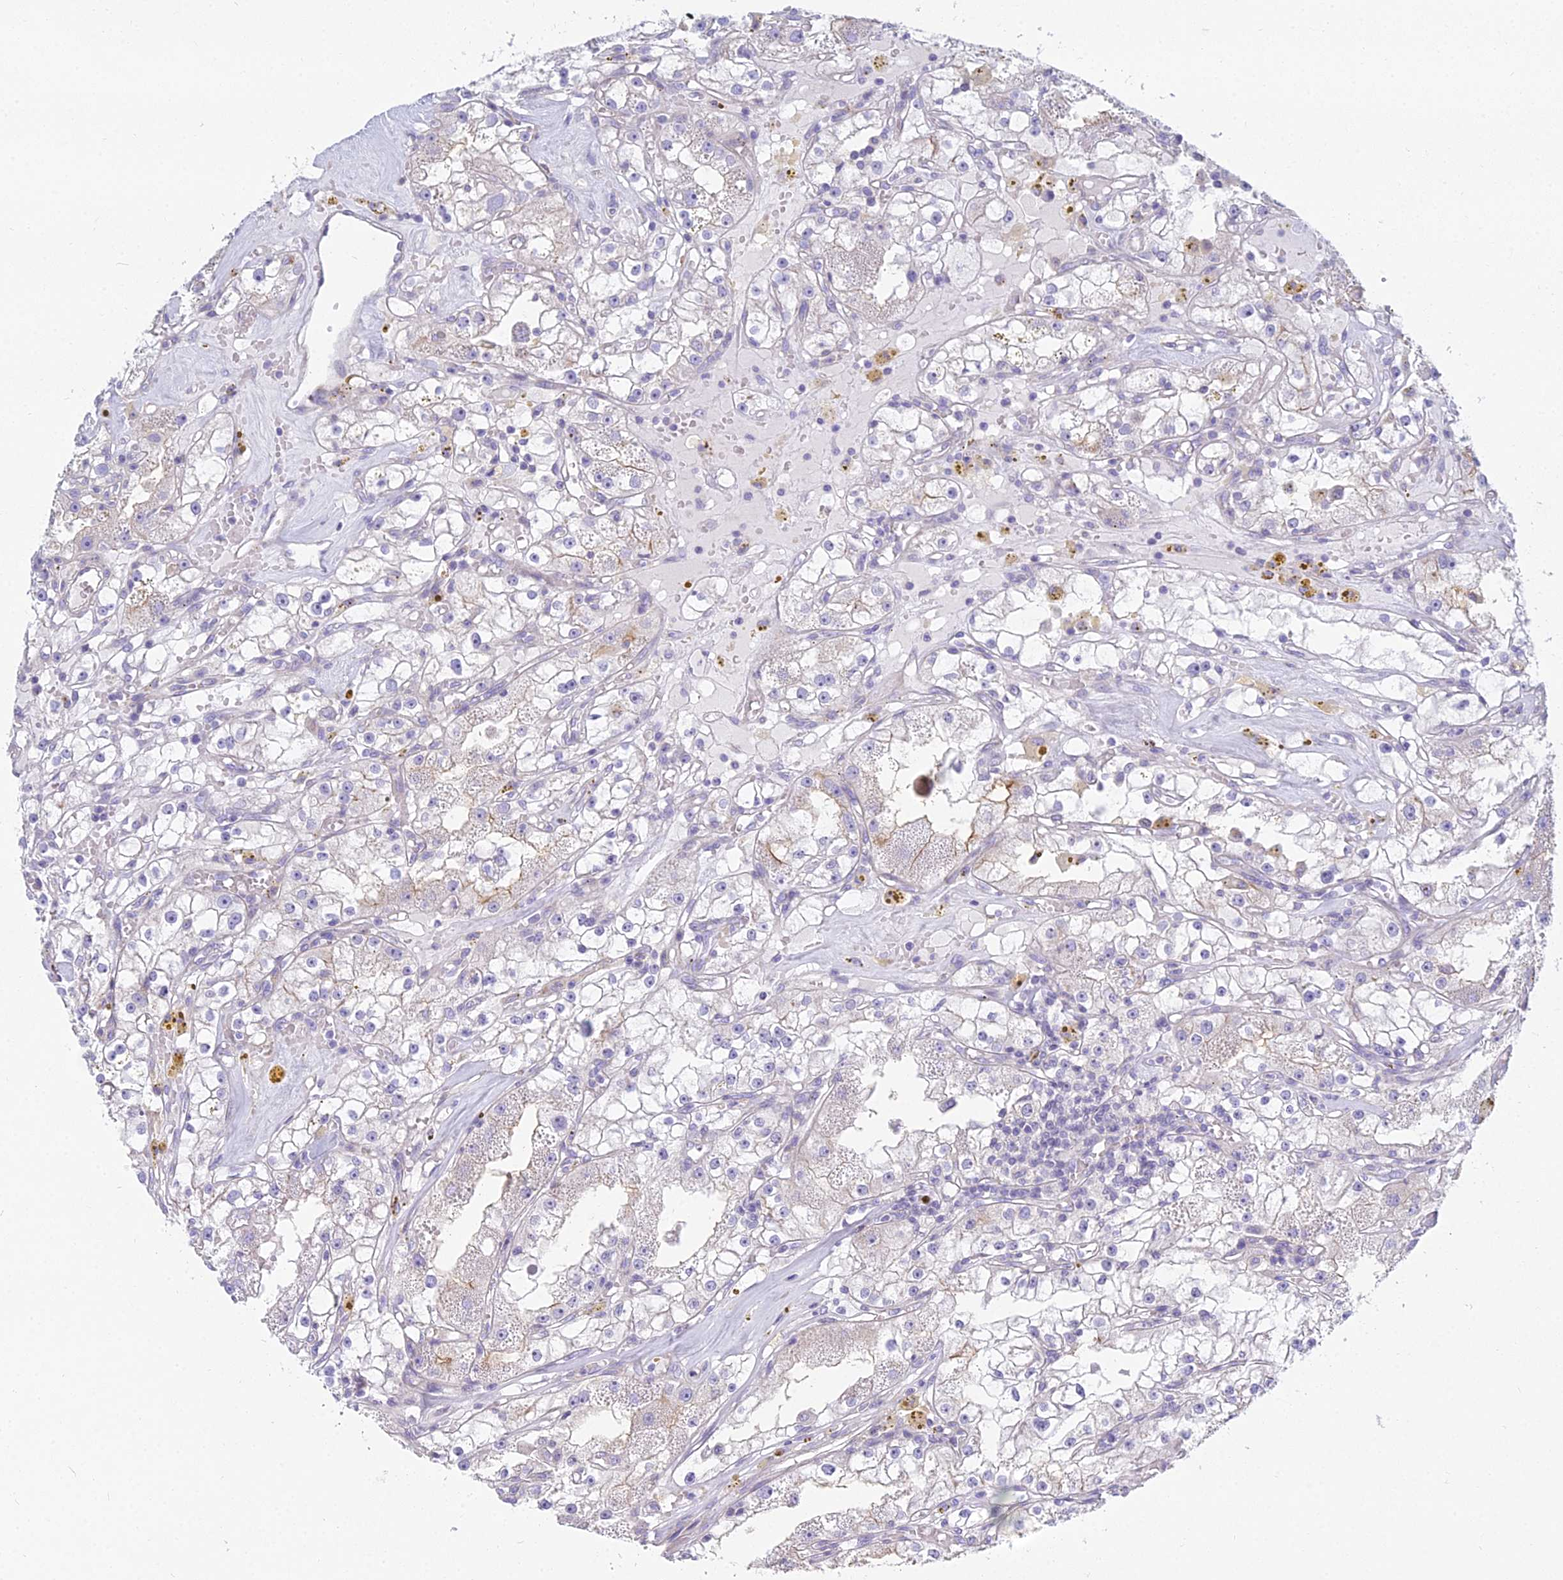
{"staining": {"intensity": "negative", "quantity": "none", "location": "none"}, "tissue": "renal cancer", "cell_type": "Tumor cells", "image_type": "cancer", "snomed": [{"axis": "morphology", "description": "Adenocarcinoma, NOS"}, {"axis": "topography", "description": "Kidney"}], "caption": "This is a image of immunohistochemistry (IHC) staining of renal cancer, which shows no expression in tumor cells.", "gene": "SMIM24", "patient": {"sex": "male", "age": 56}}